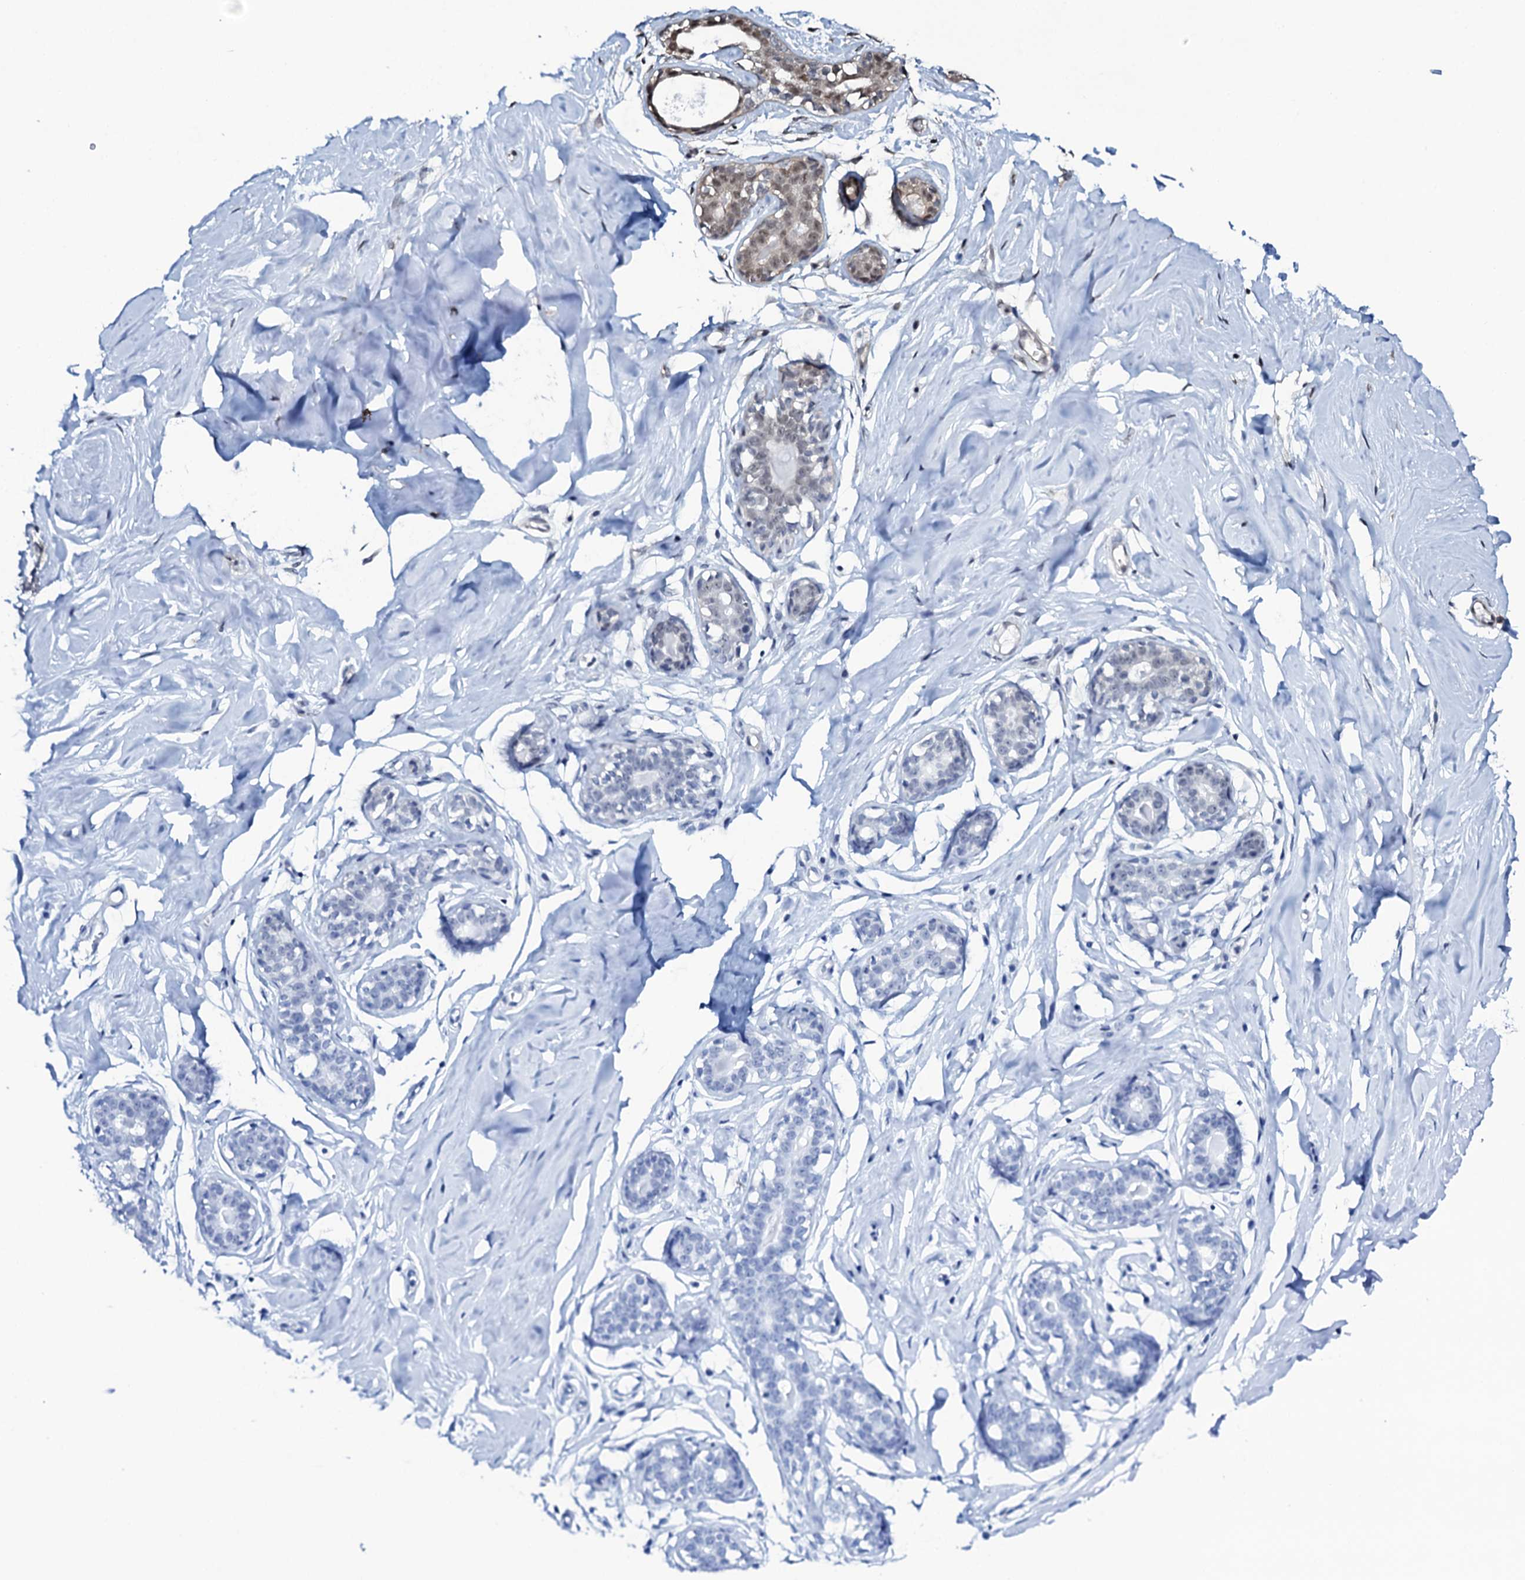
{"staining": {"intensity": "negative", "quantity": "none", "location": "none"}, "tissue": "breast", "cell_type": "Adipocytes", "image_type": "normal", "snomed": [{"axis": "morphology", "description": "Normal tissue, NOS"}, {"axis": "morphology", "description": "Adenoma, NOS"}, {"axis": "topography", "description": "Breast"}], "caption": "An IHC photomicrograph of benign breast is shown. There is no staining in adipocytes of breast.", "gene": "COG6", "patient": {"sex": "female", "age": 23}}